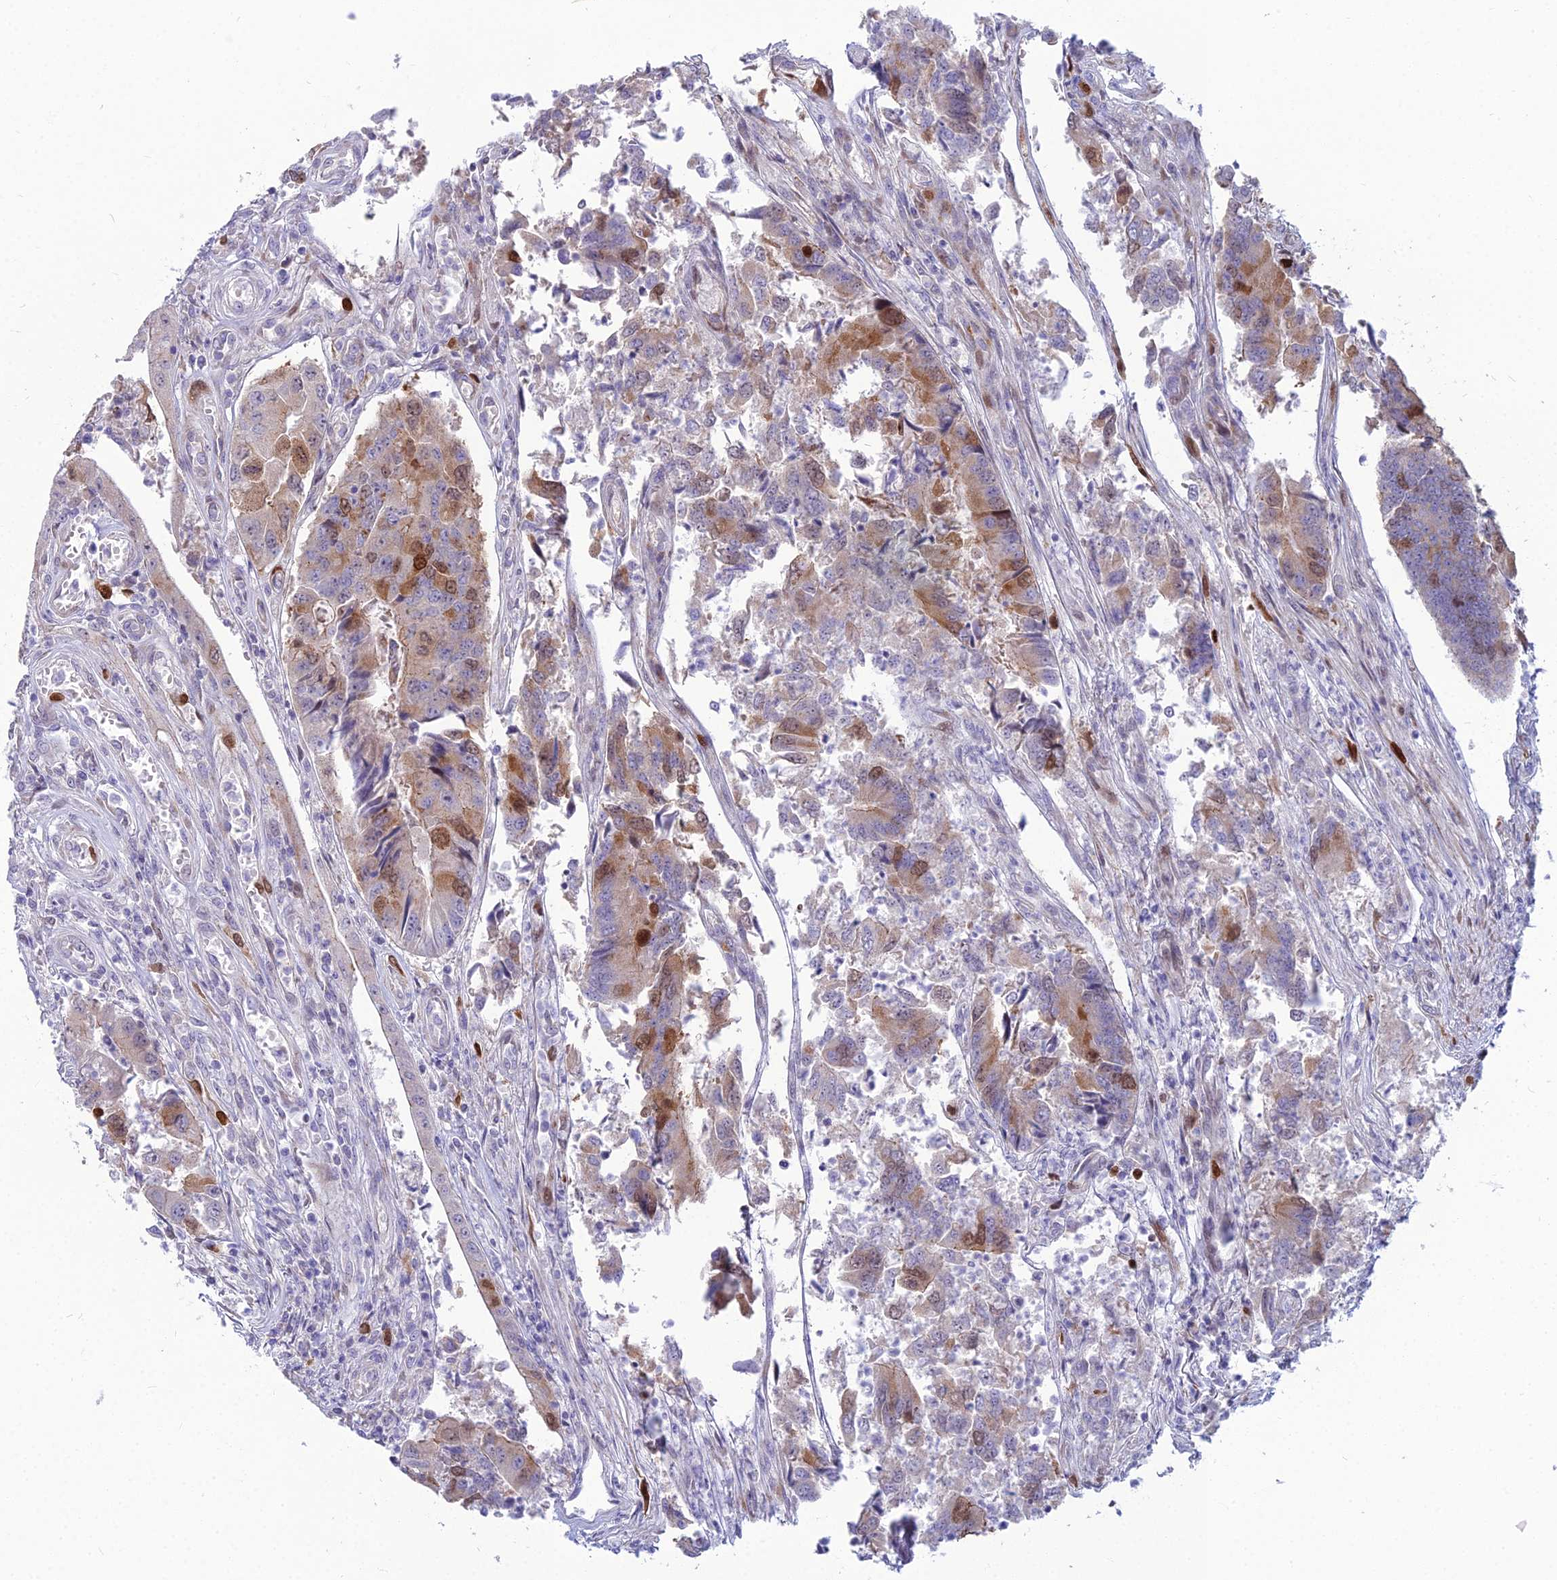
{"staining": {"intensity": "moderate", "quantity": "25%-75%", "location": "cytoplasmic/membranous,nuclear"}, "tissue": "colorectal cancer", "cell_type": "Tumor cells", "image_type": "cancer", "snomed": [{"axis": "morphology", "description": "Adenocarcinoma, NOS"}, {"axis": "topography", "description": "Colon"}], "caption": "A medium amount of moderate cytoplasmic/membranous and nuclear expression is identified in approximately 25%-75% of tumor cells in colorectal cancer tissue. Immunohistochemistry (ihc) stains the protein of interest in brown and the nuclei are stained blue.", "gene": "NUSAP1", "patient": {"sex": "female", "age": 67}}